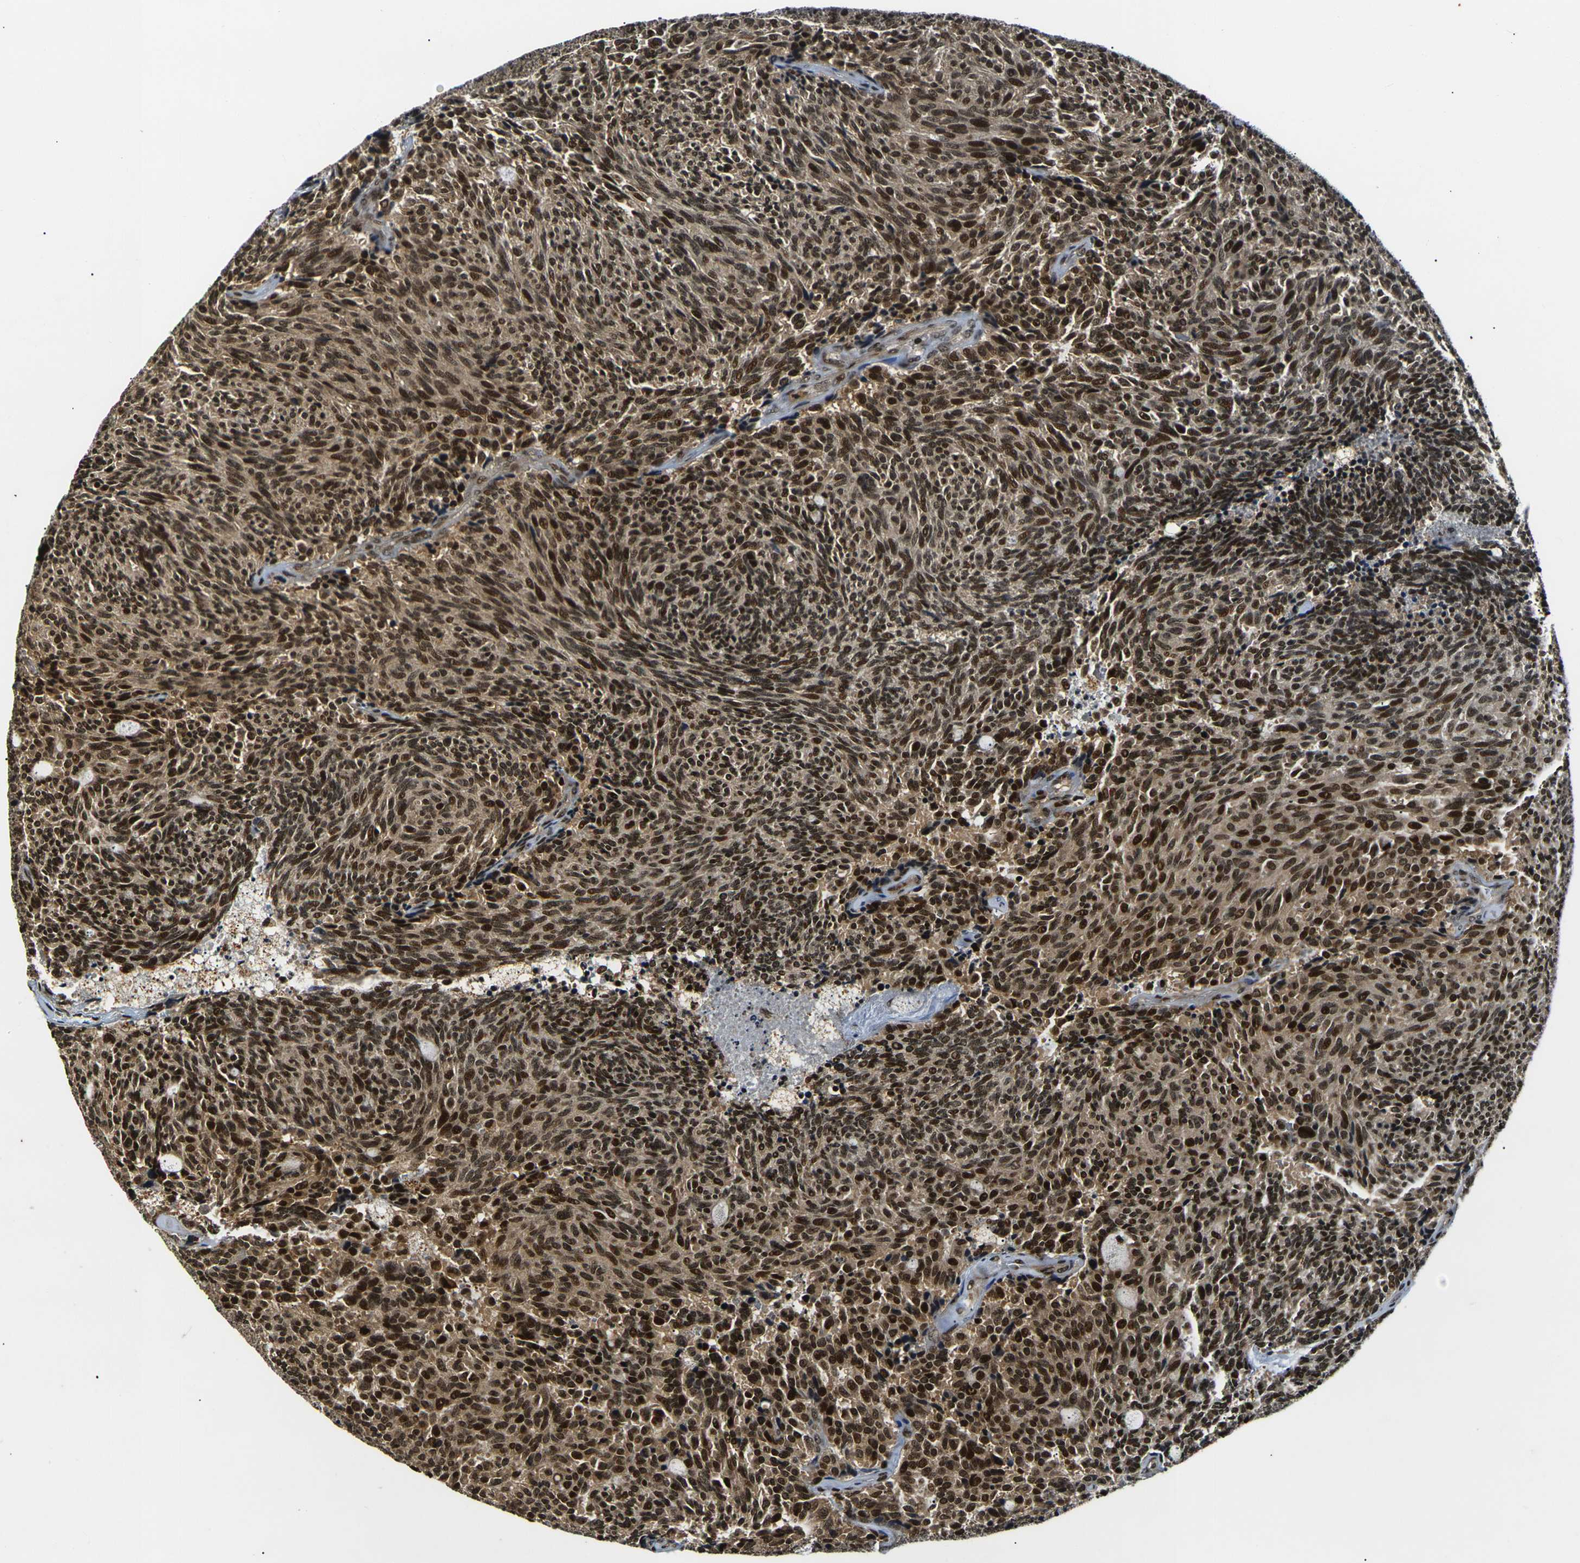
{"staining": {"intensity": "strong", "quantity": ">75%", "location": "cytoplasmic/membranous,nuclear"}, "tissue": "carcinoid", "cell_type": "Tumor cells", "image_type": "cancer", "snomed": [{"axis": "morphology", "description": "Carcinoid, malignant, NOS"}, {"axis": "topography", "description": "Pancreas"}], "caption": "Immunohistochemistry (IHC) of malignant carcinoid demonstrates high levels of strong cytoplasmic/membranous and nuclear expression in about >75% of tumor cells.", "gene": "ACTL6A", "patient": {"sex": "female", "age": 54}}